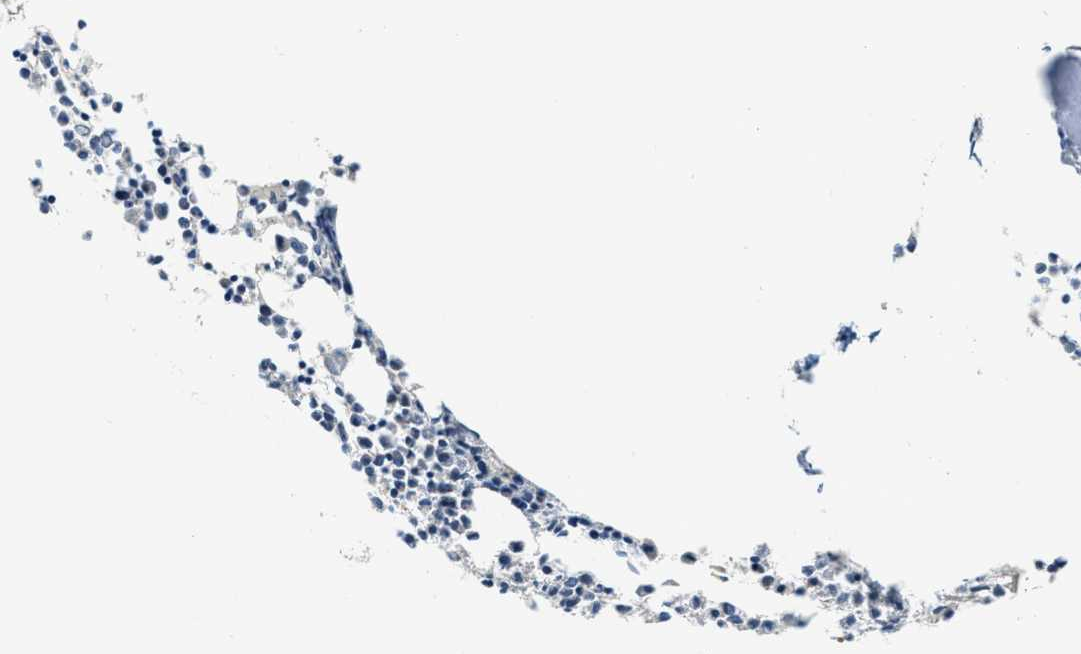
{"staining": {"intensity": "negative", "quantity": "none", "location": "none"}, "tissue": "bone marrow", "cell_type": "Hematopoietic cells", "image_type": "normal", "snomed": [{"axis": "morphology", "description": "Normal tissue, NOS"}, {"axis": "morphology", "description": "Inflammation, NOS"}, {"axis": "topography", "description": "Bone marrow"}], "caption": "Immunohistochemistry (IHC) of unremarkable bone marrow displays no staining in hematopoietic cells. (Brightfield microscopy of DAB (3,3'-diaminobenzidine) immunohistochemistry at high magnification).", "gene": "YAE1", "patient": {"sex": "male", "age": 25}}